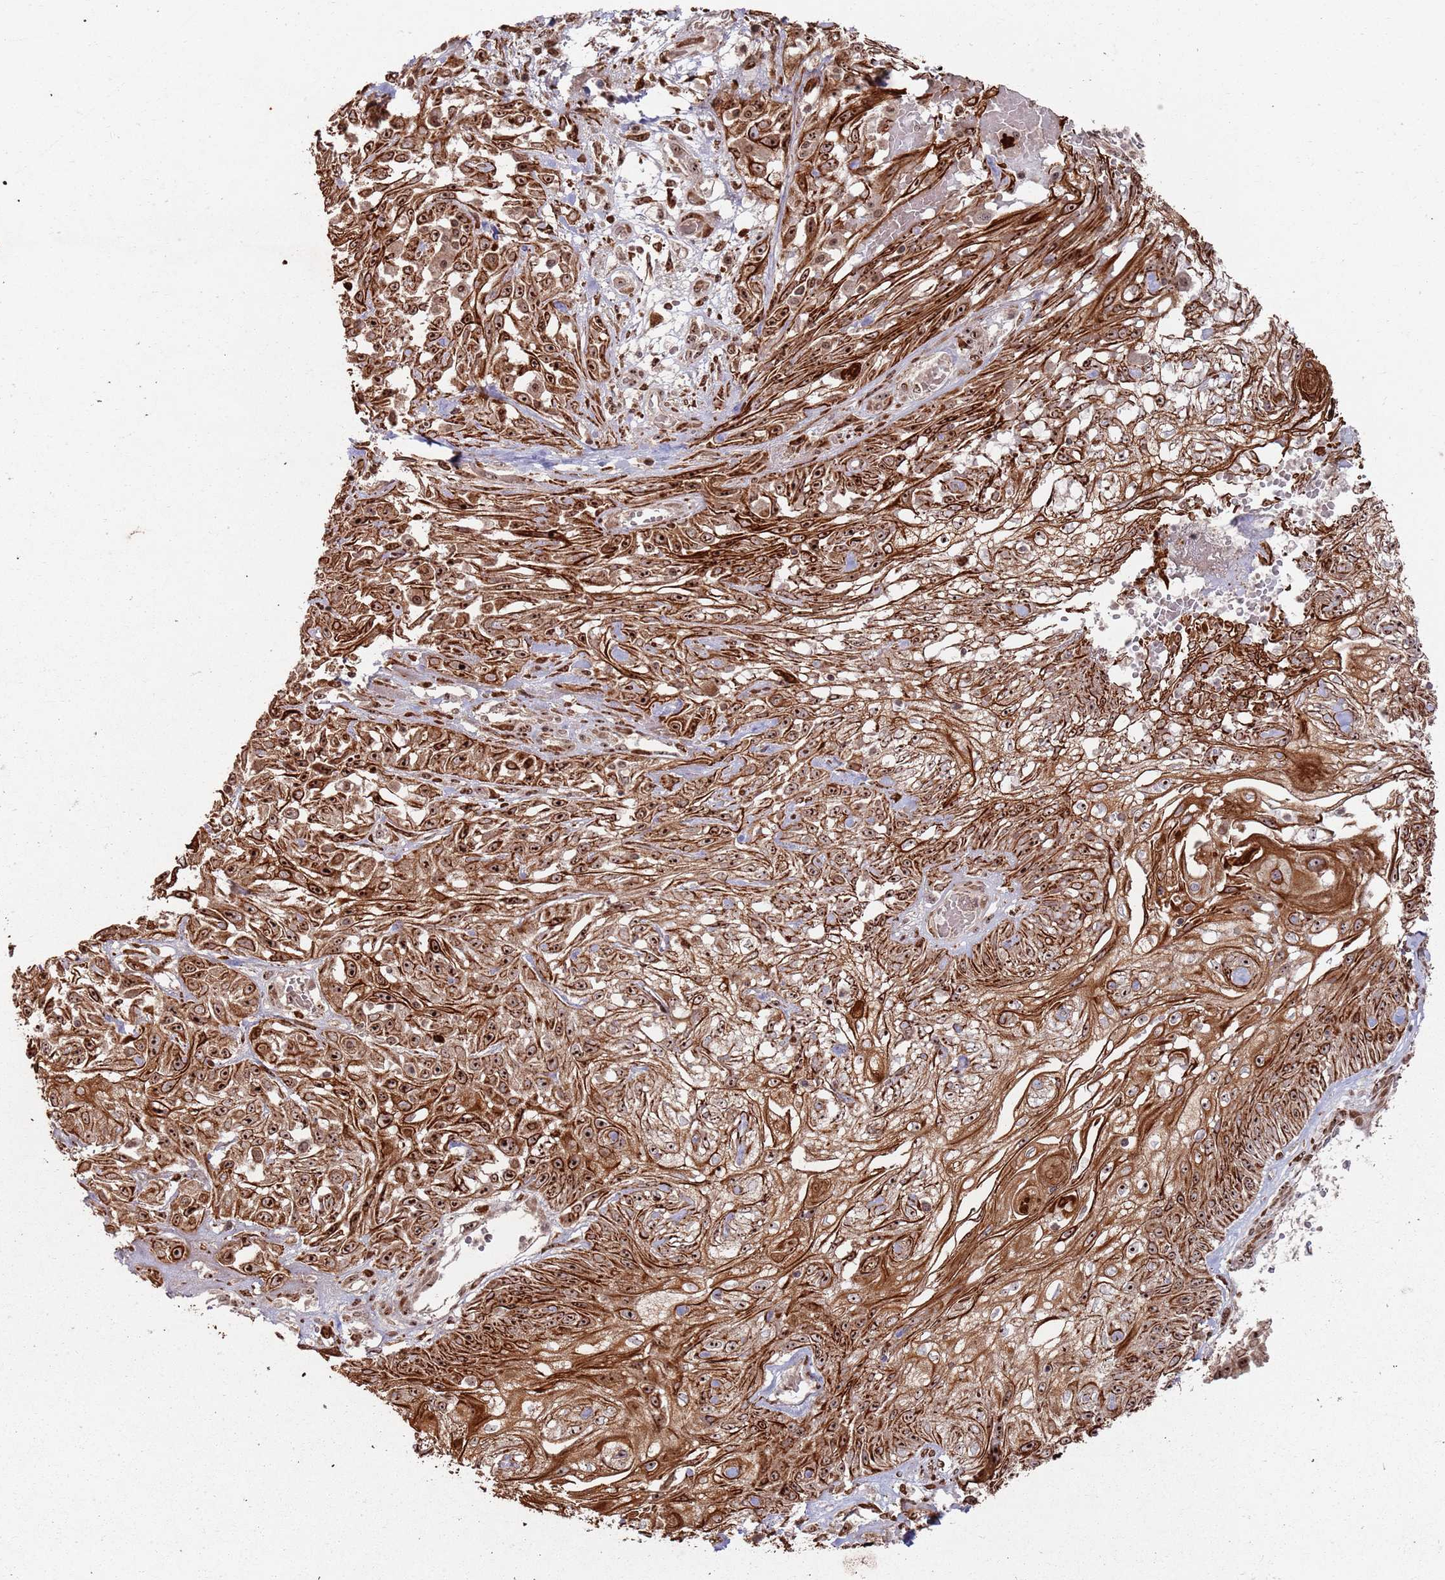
{"staining": {"intensity": "strong", "quantity": ">75%", "location": "cytoplasmic/membranous,nuclear"}, "tissue": "skin cancer", "cell_type": "Tumor cells", "image_type": "cancer", "snomed": [{"axis": "morphology", "description": "Squamous cell carcinoma, NOS"}, {"axis": "morphology", "description": "Squamous cell carcinoma, metastatic, NOS"}, {"axis": "topography", "description": "Skin"}, {"axis": "topography", "description": "Lymph node"}], "caption": "Immunohistochemistry (IHC) staining of squamous cell carcinoma (skin), which demonstrates high levels of strong cytoplasmic/membranous and nuclear staining in approximately >75% of tumor cells indicating strong cytoplasmic/membranous and nuclear protein staining. The staining was performed using DAB (brown) for protein detection and nuclei were counterstained in hematoxylin (blue).", "gene": "UTP11", "patient": {"sex": "male", "age": 75}}